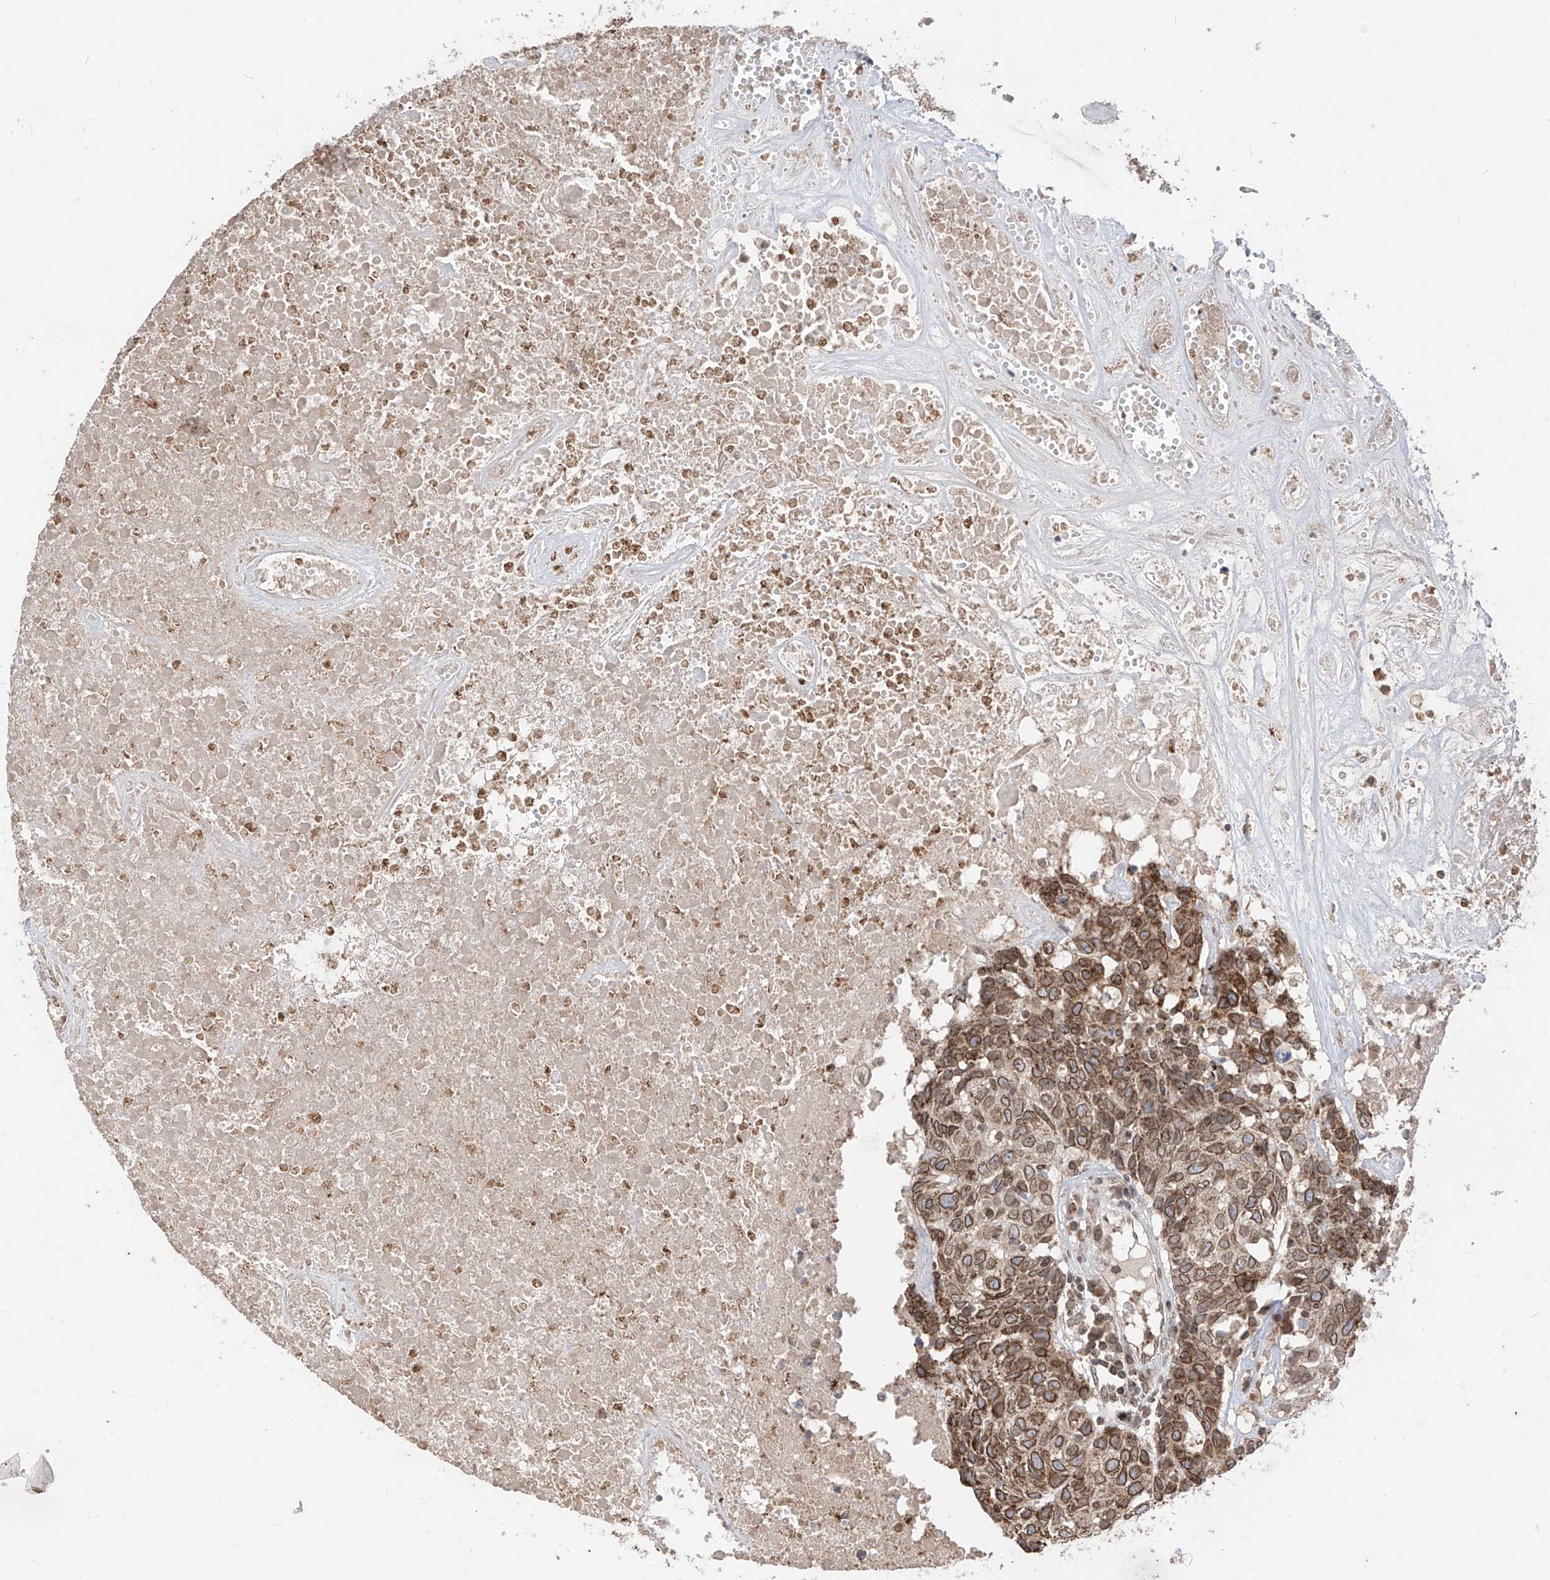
{"staining": {"intensity": "moderate", "quantity": ">75%", "location": "cytoplasmic/membranous,nuclear"}, "tissue": "head and neck cancer", "cell_type": "Tumor cells", "image_type": "cancer", "snomed": [{"axis": "morphology", "description": "Squamous cell carcinoma, NOS"}, {"axis": "topography", "description": "Head-Neck"}], "caption": "Brown immunohistochemical staining in human head and neck cancer demonstrates moderate cytoplasmic/membranous and nuclear positivity in approximately >75% of tumor cells.", "gene": "AHCTF1", "patient": {"sex": "male", "age": 66}}